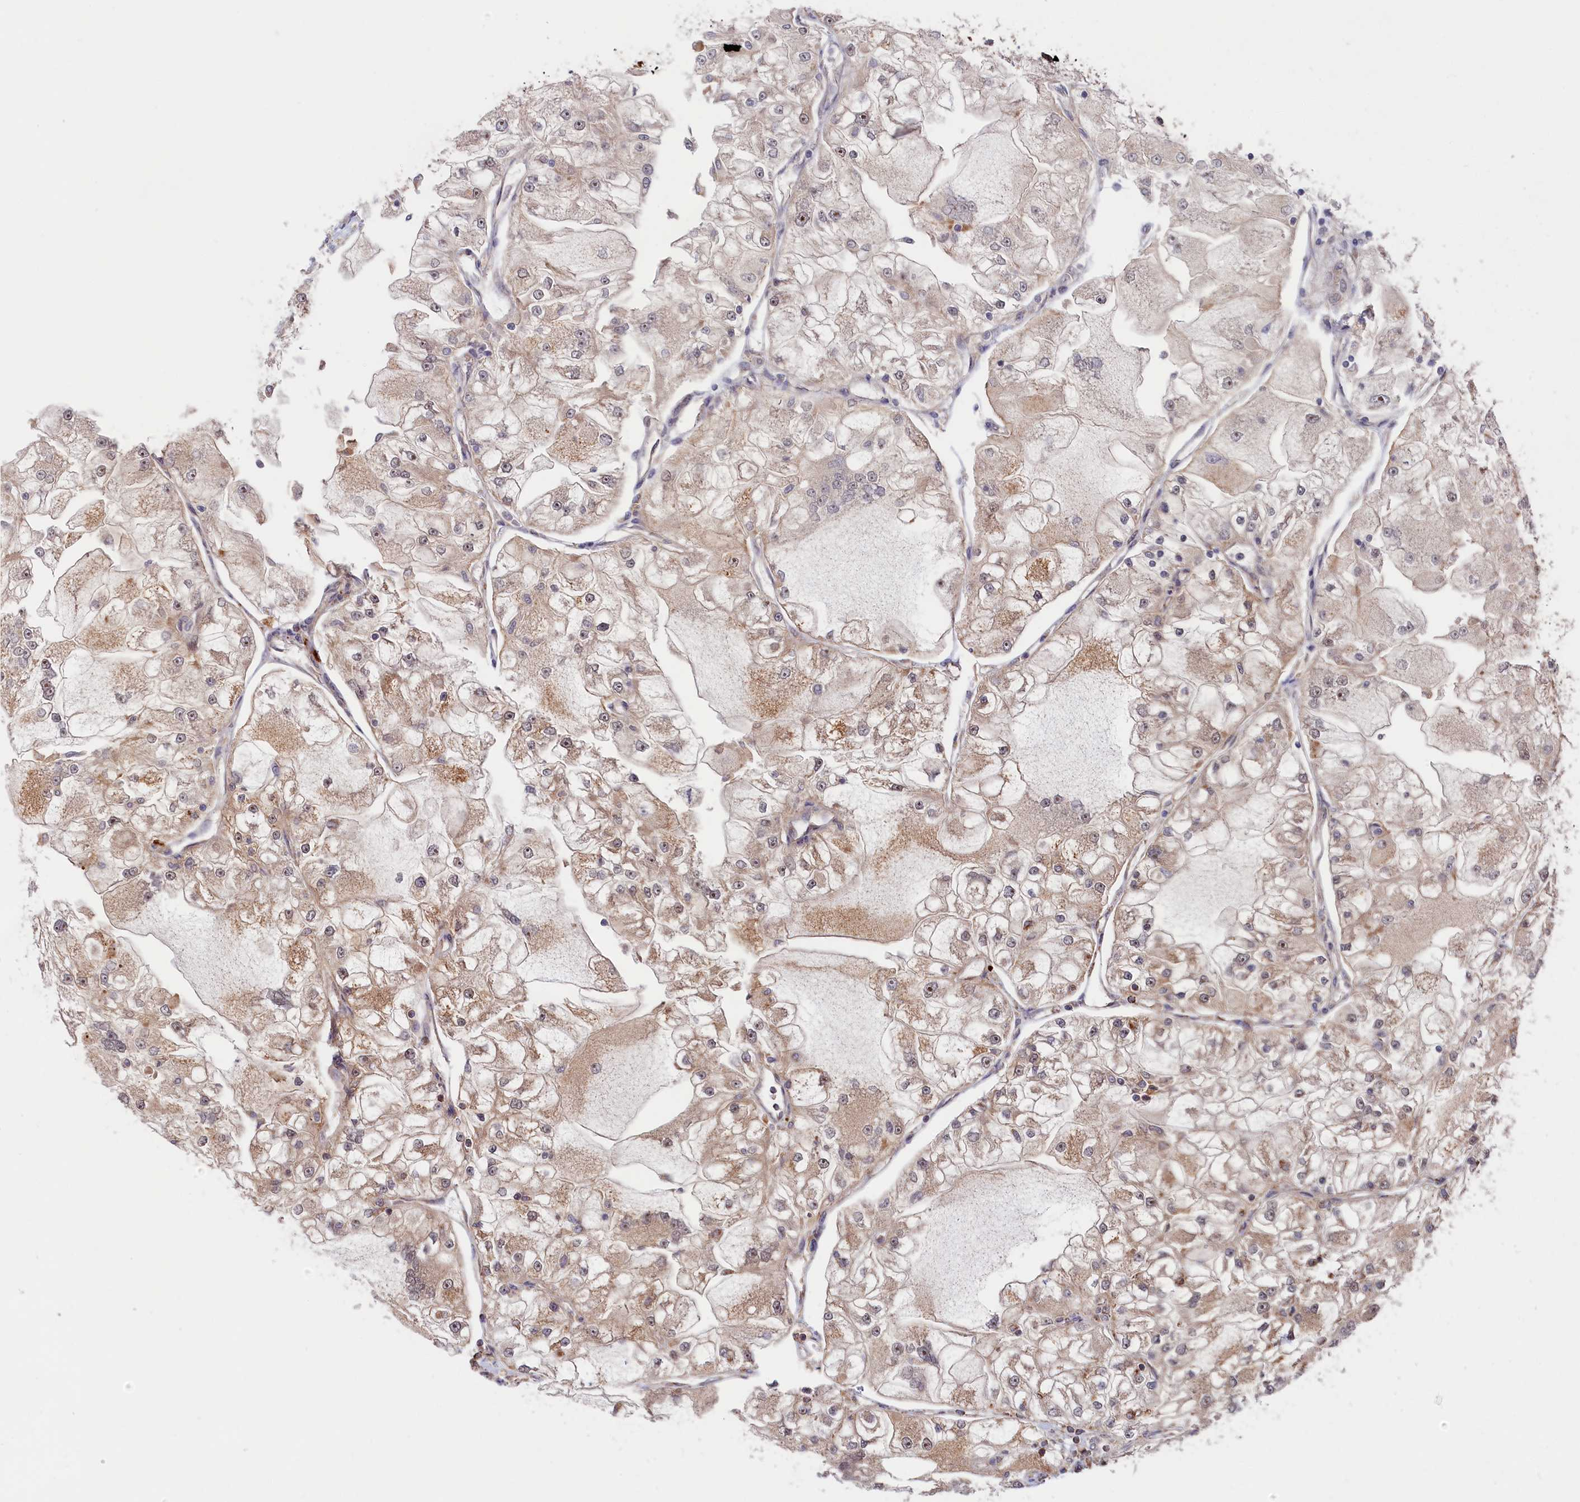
{"staining": {"intensity": "weak", "quantity": "25%-75%", "location": "cytoplasmic/membranous"}, "tissue": "renal cancer", "cell_type": "Tumor cells", "image_type": "cancer", "snomed": [{"axis": "morphology", "description": "Adenocarcinoma, NOS"}, {"axis": "topography", "description": "Kidney"}], "caption": "Human renal cancer (adenocarcinoma) stained for a protein (brown) demonstrates weak cytoplasmic/membranous positive staining in about 25%-75% of tumor cells.", "gene": "MACROD1", "patient": {"sex": "female", "age": 72}}